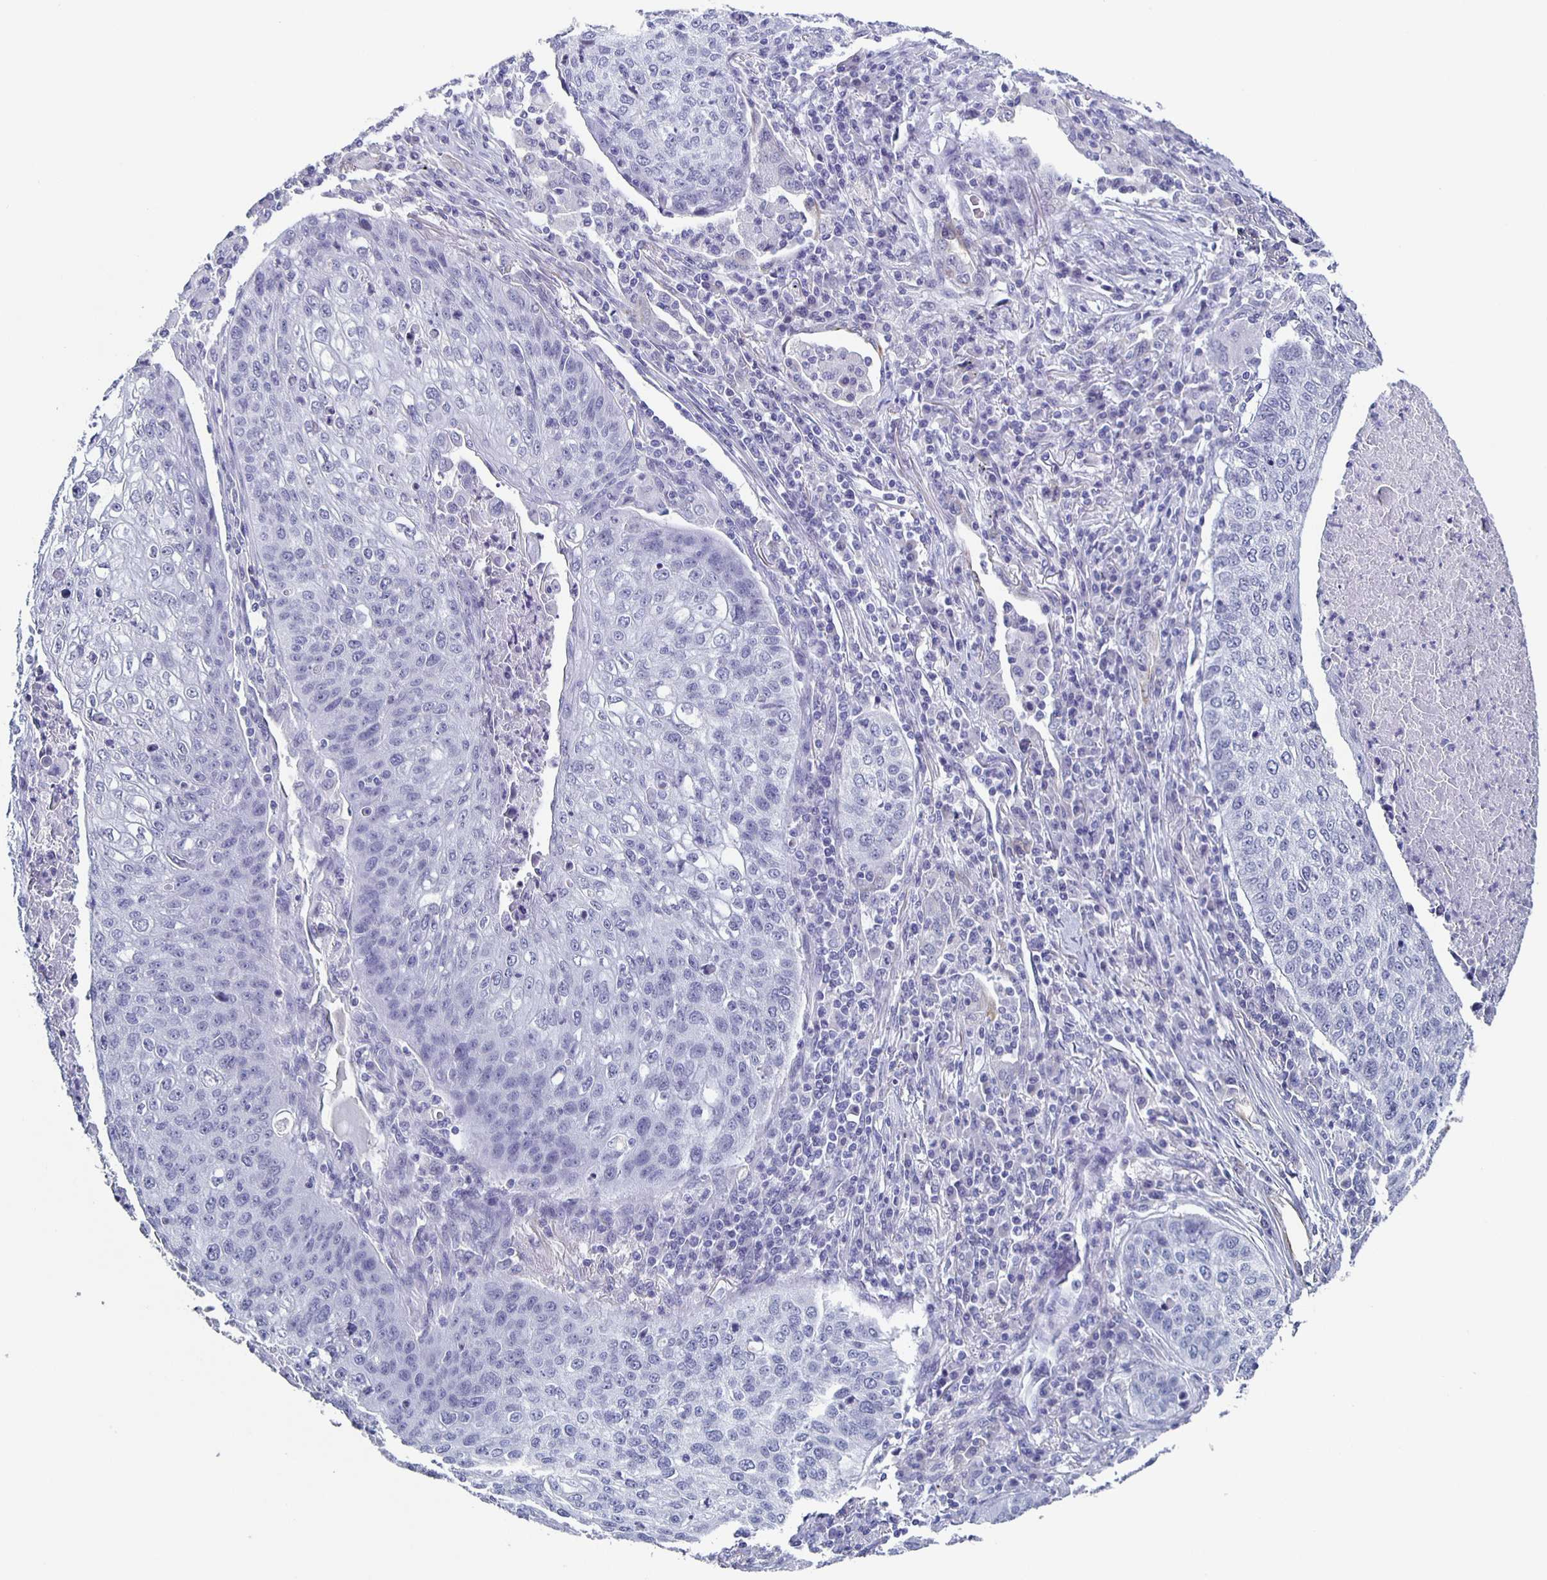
{"staining": {"intensity": "negative", "quantity": "none", "location": "none"}, "tissue": "lung cancer", "cell_type": "Tumor cells", "image_type": "cancer", "snomed": [{"axis": "morphology", "description": "Squamous cell carcinoma, NOS"}, {"axis": "topography", "description": "Lung"}], "caption": "A high-resolution image shows immunohistochemistry (IHC) staining of lung squamous cell carcinoma, which demonstrates no significant positivity in tumor cells. The staining was performed using DAB to visualize the protein expression in brown, while the nuclei were stained in blue with hematoxylin (Magnification: 20x).", "gene": "CCDC17", "patient": {"sex": "male", "age": 63}}